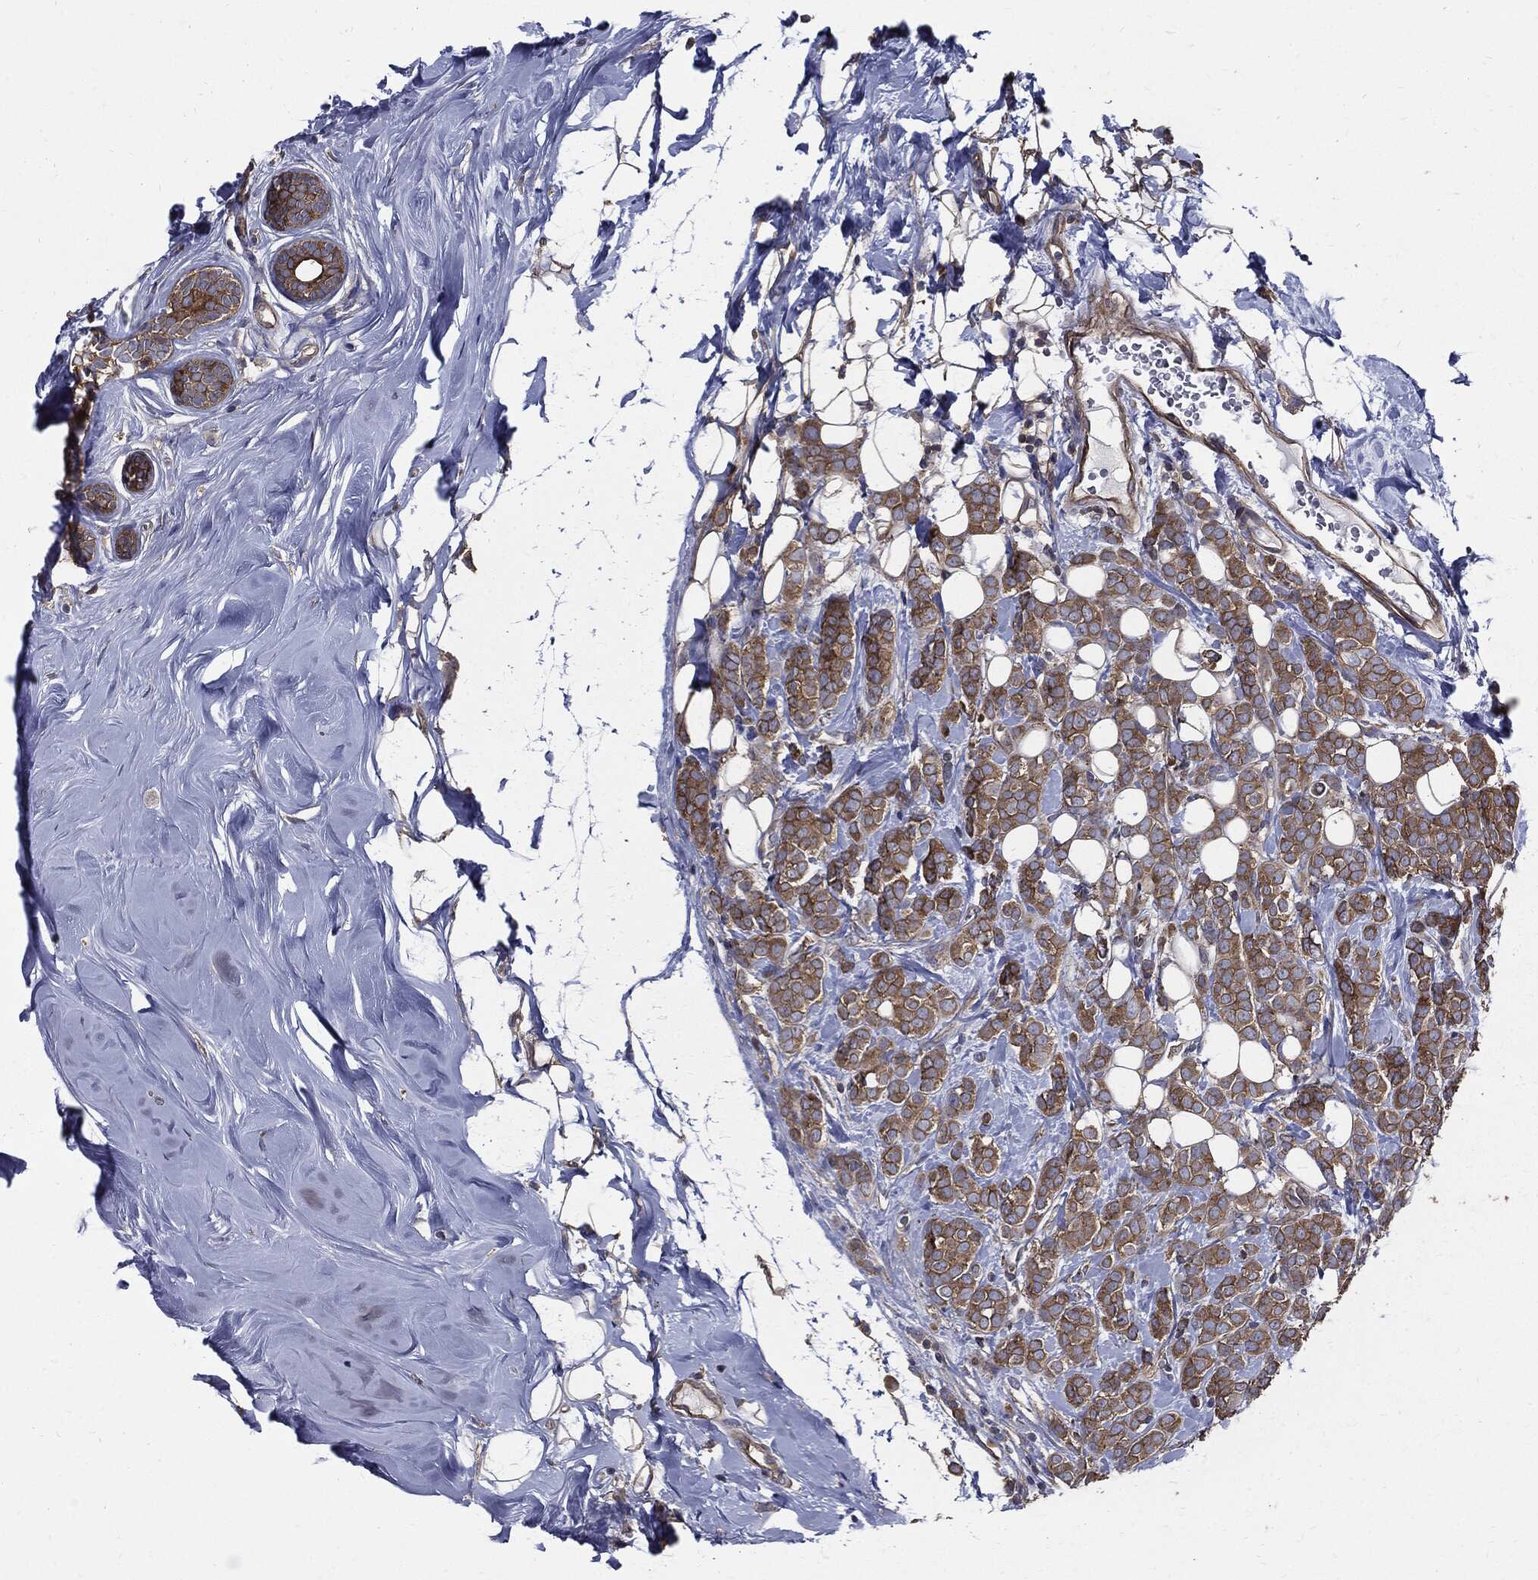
{"staining": {"intensity": "moderate", "quantity": ">75%", "location": "cytoplasmic/membranous"}, "tissue": "breast cancer", "cell_type": "Tumor cells", "image_type": "cancer", "snomed": [{"axis": "morphology", "description": "Lobular carcinoma"}, {"axis": "topography", "description": "Breast"}], "caption": "Immunohistochemistry (IHC) photomicrograph of breast lobular carcinoma stained for a protein (brown), which reveals medium levels of moderate cytoplasmic/membranous positivity in about >75% of tumor cells.", "gene": "PDCD6IP", "patient": {"sex": "female", "age": 49}}